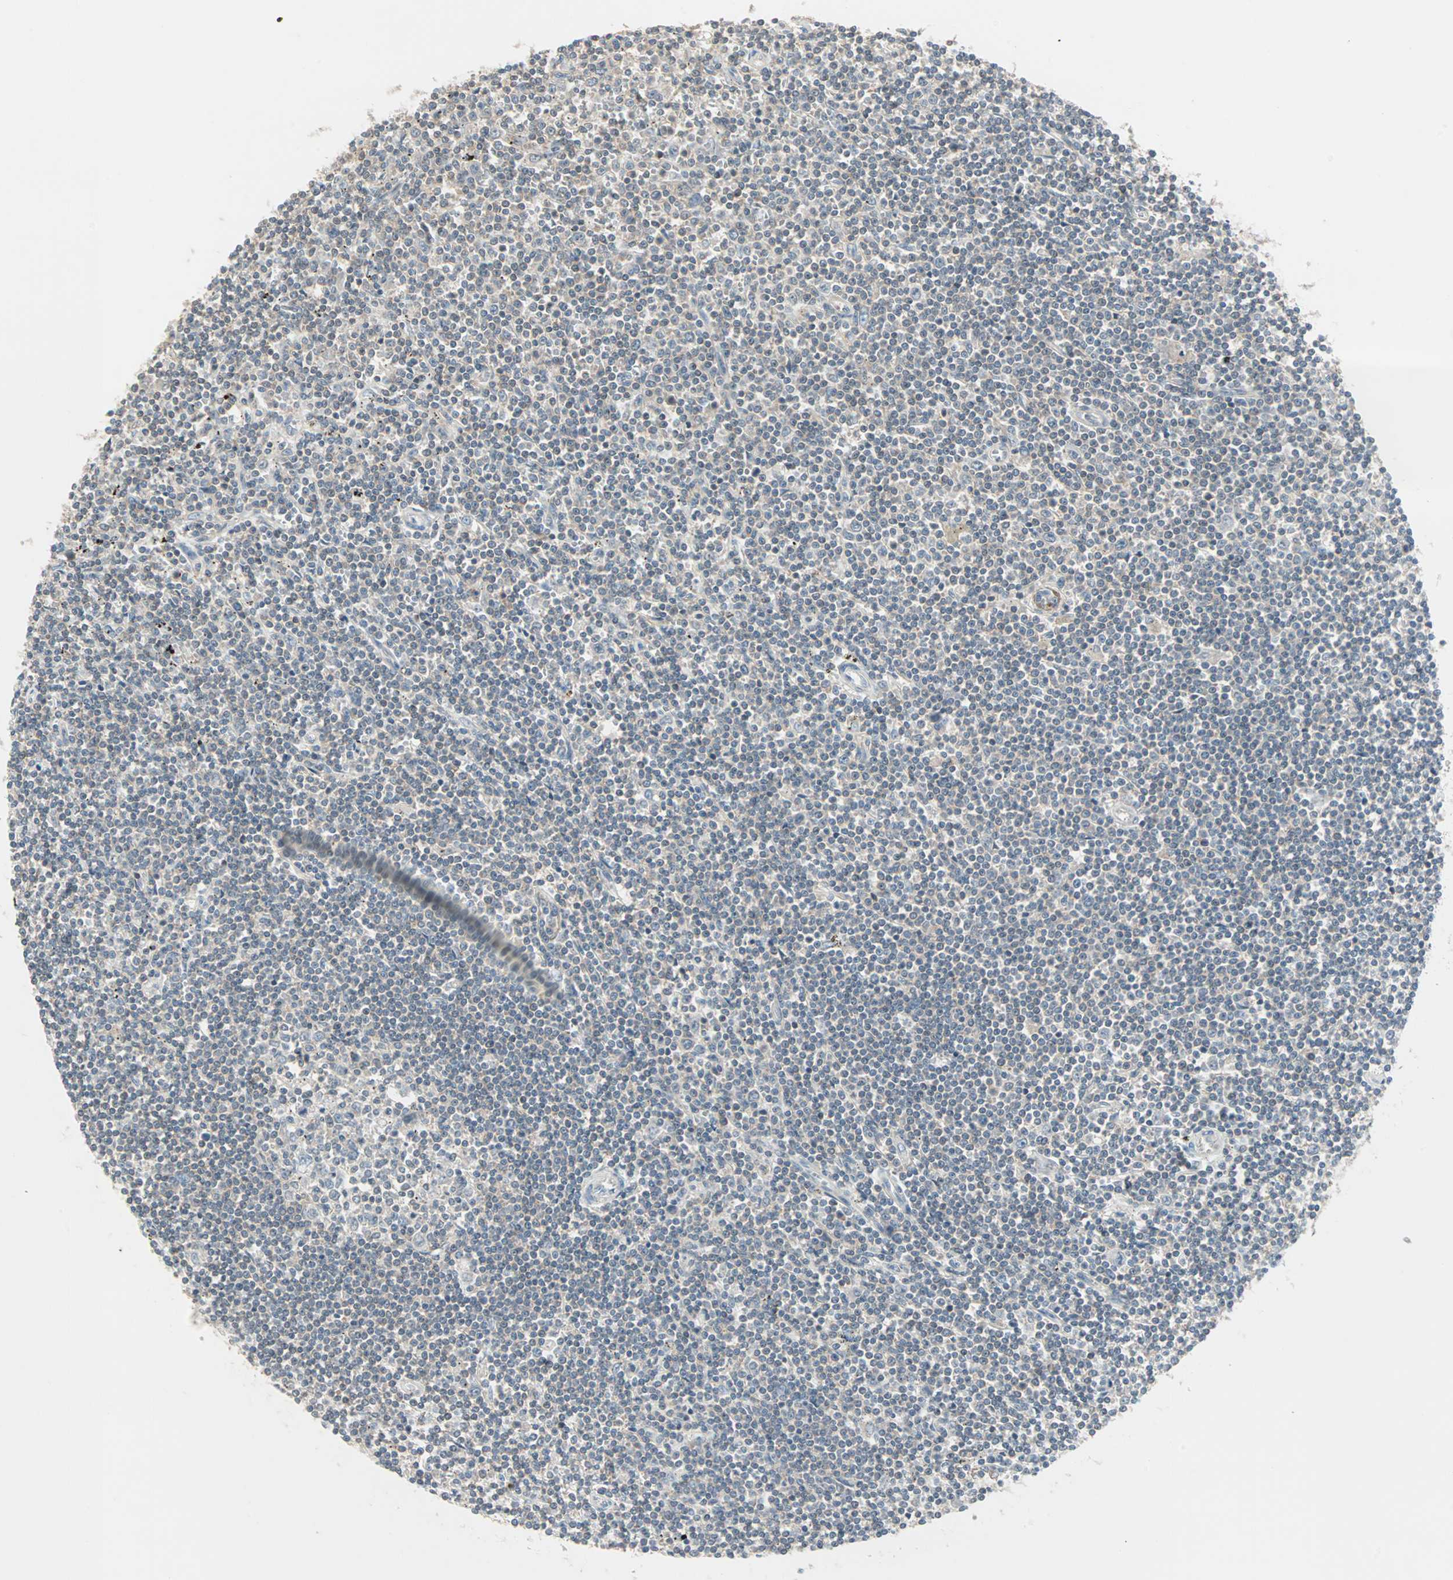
{"staining": {"intensity": "weak", "quantity": ">75%", "location": "cytoplasmic/membranous"}, "tissue": "lymphoma", "cell_type": "Tumor cells", "image_type": "cancer", "snomed": [{"axis": "morphology", "description": "Malignant lymphoma, non-Hodgkin's type, Low grade"}, {"axis": "topography", "description": "Spleen"}], "caption": "This micrograph exhibits IHC staining of malignant lymphoma, non-Hodgkin's type (low-grade), with low weak cytoplasmic/membranous expression in approximately >75% of tumor cells.", "gene": "ZFP36", "patient": {"sex": "male", "age": 76}}